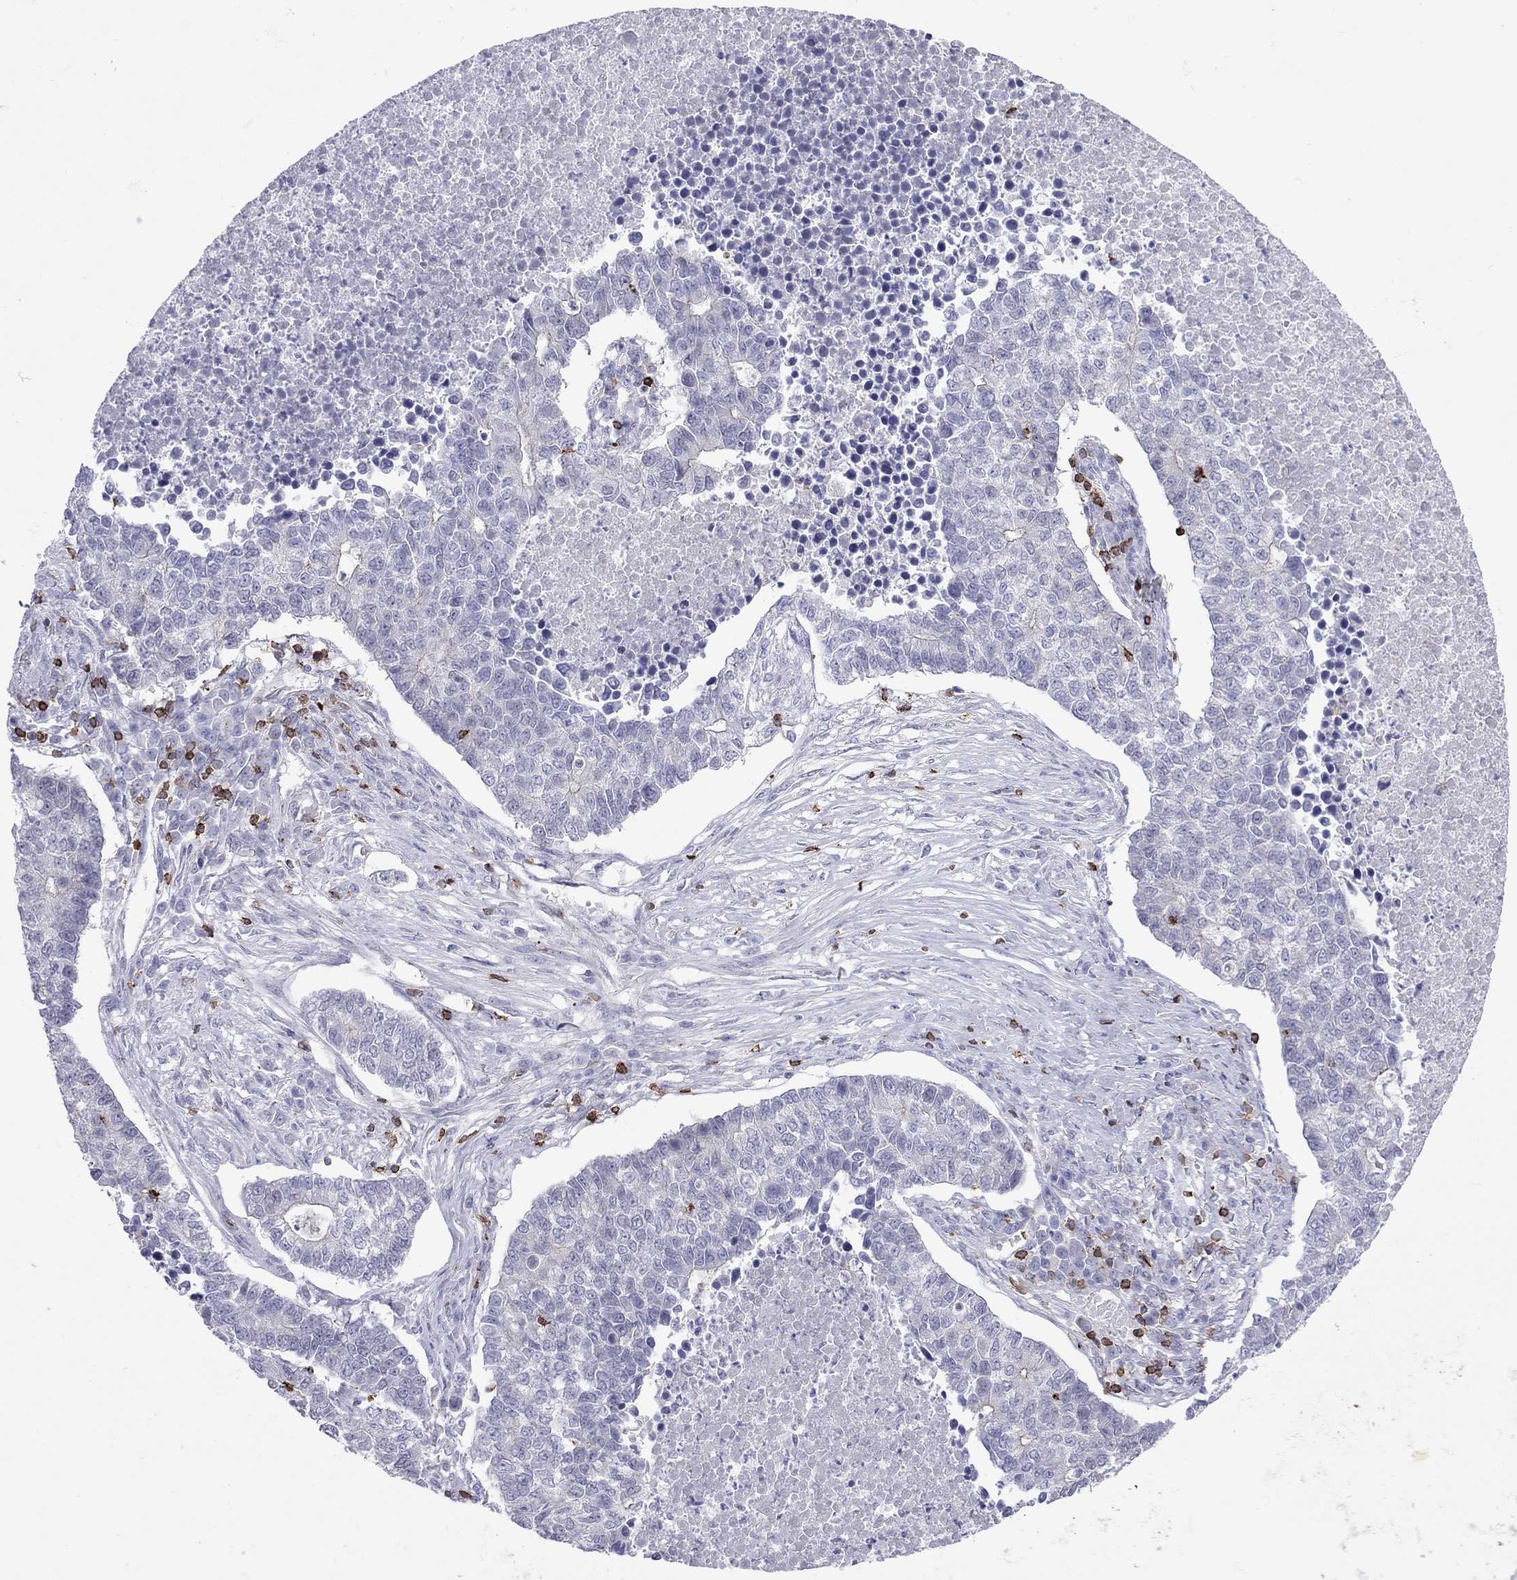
{"staining": {"intensity": "negative", "quantity": "none", "location": "none"}, "tissue": "lung cancer", "cell_type": "Tumor cells", "image_type": "cancer", "snomed": [{"axis": "morphology", "description": "Adenocarcinoma, NOS"}, {"axis": "topography", "description": "Lung"}], "caption": "This is an IHC photomicrograph of human lung cancer. There is no expression in tumor cells.", "gene": "MND1", "patient": {"sex": "male", "age": 57}}